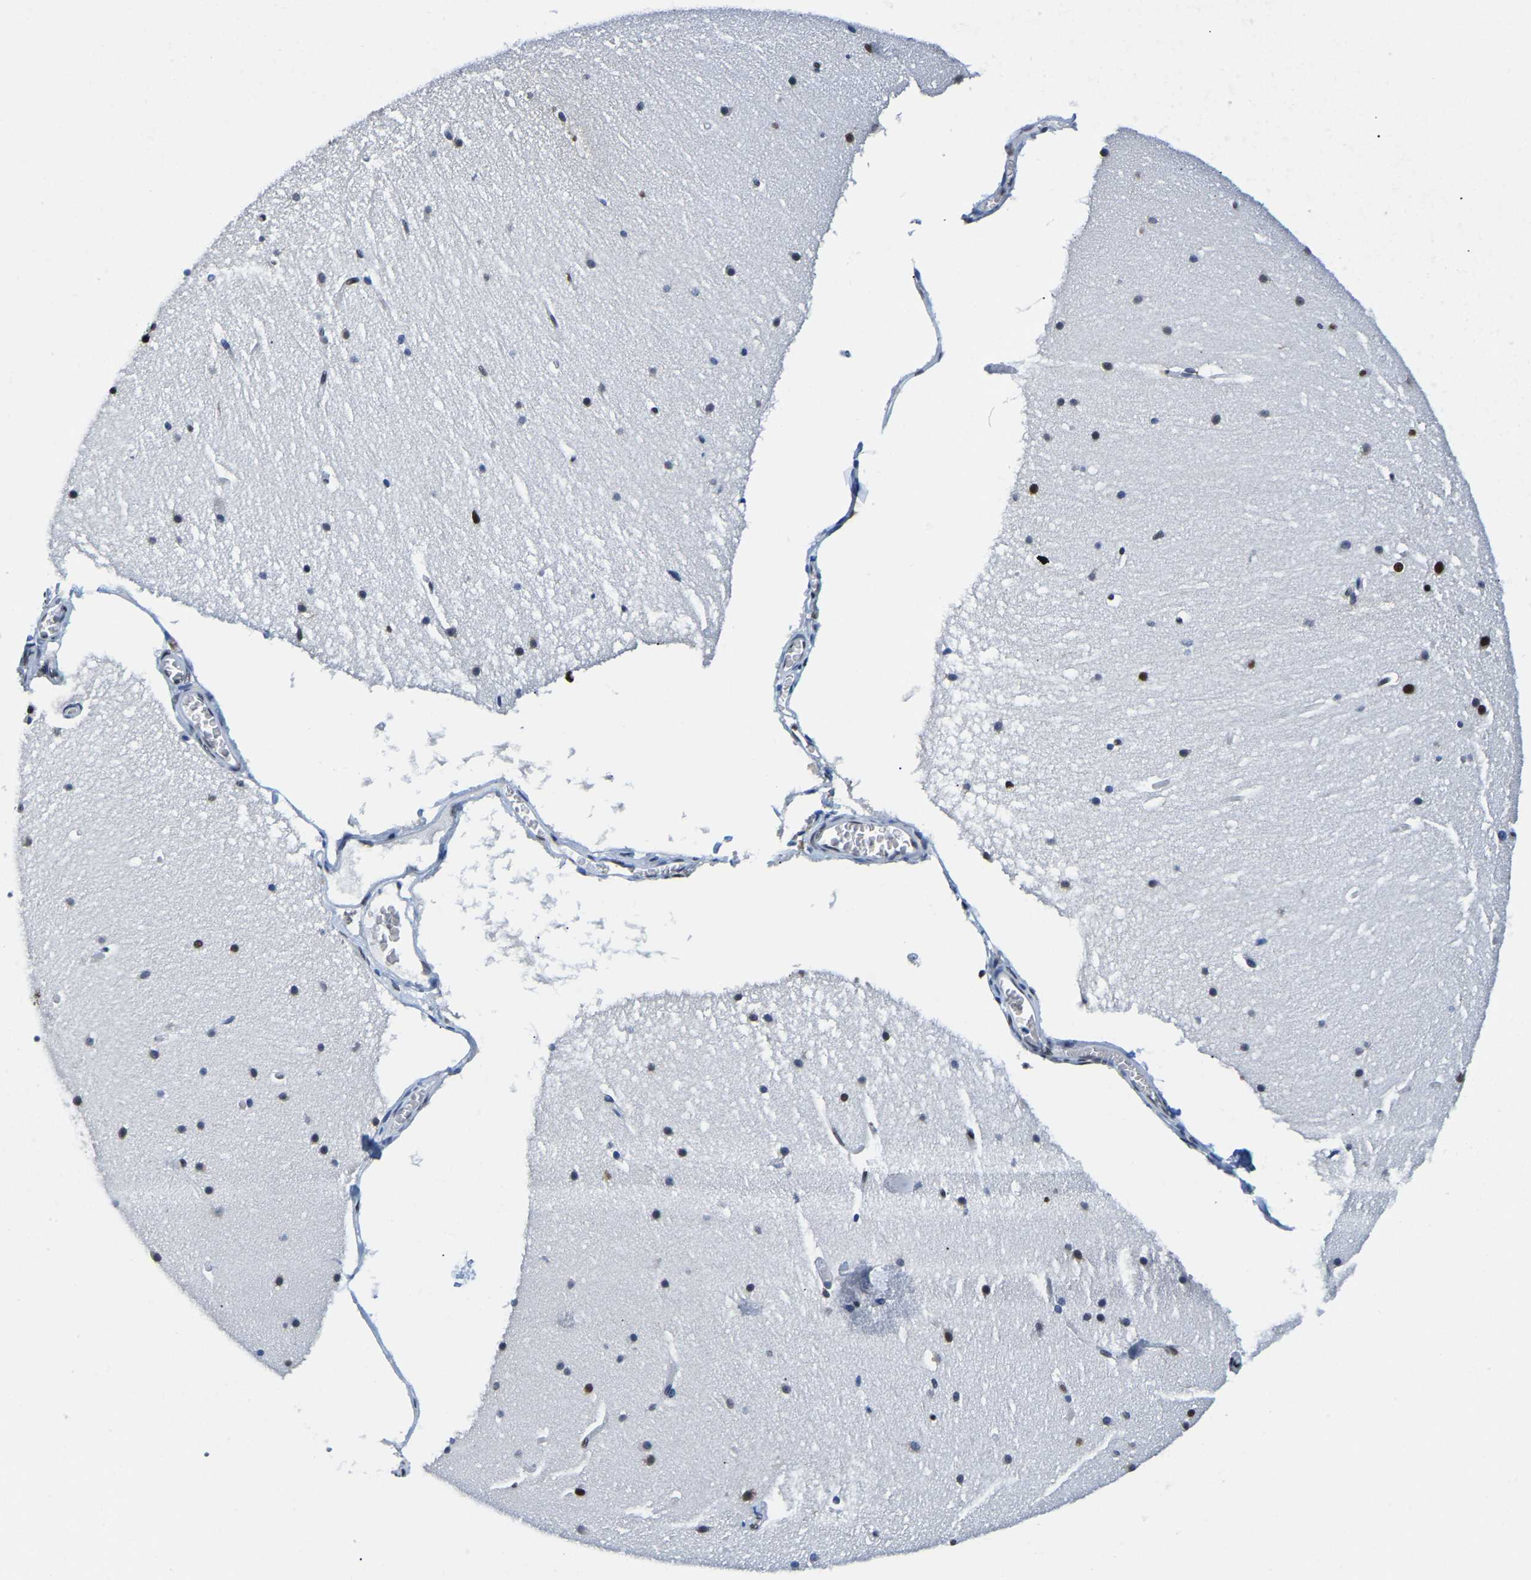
{"staining": {"intensity": "strong", "quantity": "25%-75%", "location": "nuclear"}, "tissue": "cerebellum", "cell_type": "Cells in granular layer", "image_type": "normal", "snomed": [{"axis": "morphology", "description": "Normal tissue, NOS"}, {"axis": "topography", "description": "Cerebellum"}], "caption": "About 25%-75% of cells in granular layer in normal human cerebellum demonstrate strong nuclear protein staining as visualized by brown immunohistochemical staining.", "gene": "UBA1", "patient": {"sex": "female", "age": 19}}